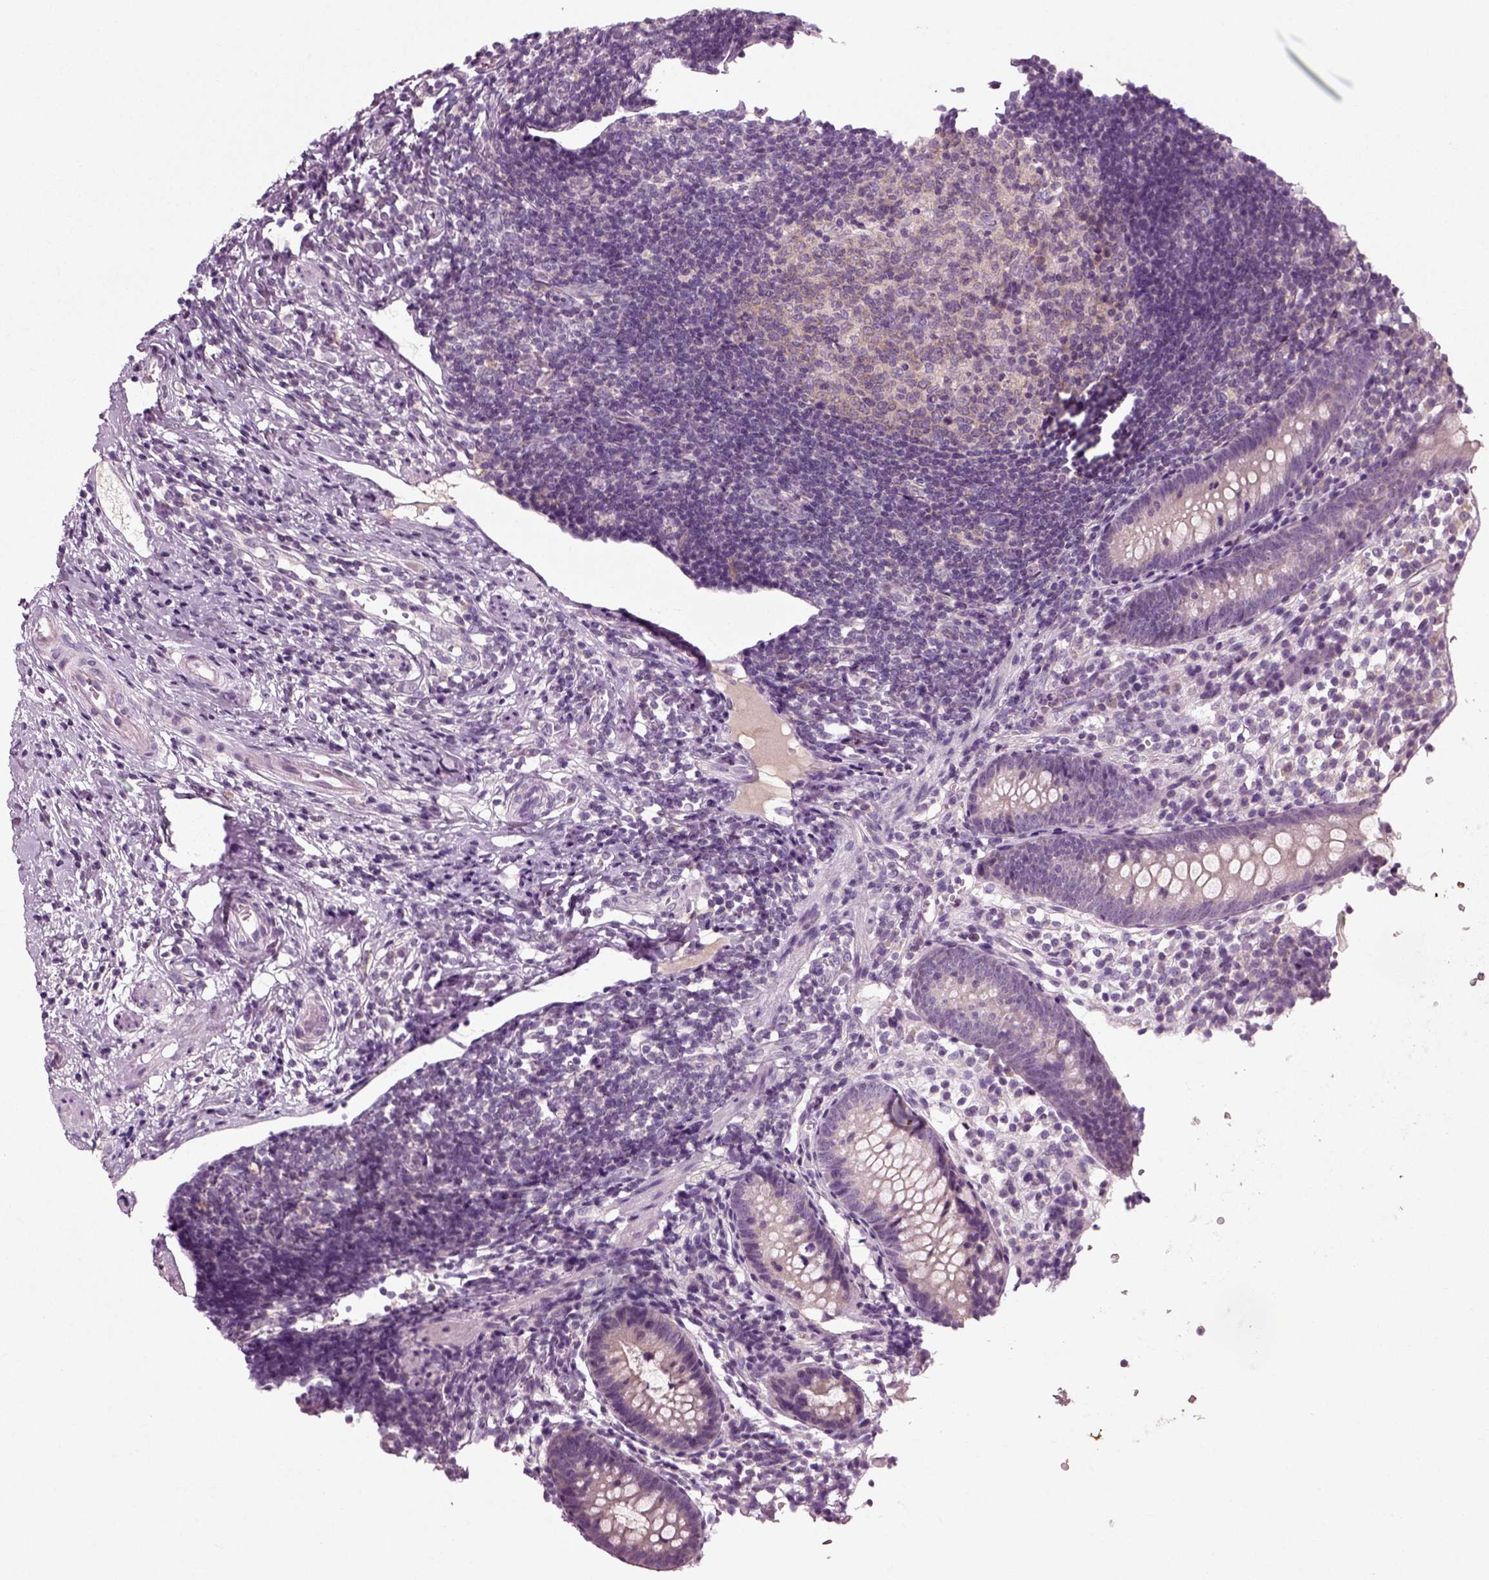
{"staining": {"intensity": "weak", "quantity": "<25%", "location": "cytoplasmic/membranous"}, "tissue": "appendix", "cell_type": "Glandular cells", "image_type": "normal", "snomed": [{"axis": "morphology", "description": "Normal tissue, NOS"}, {"axis": "topography", "description": "Appendix"}], "caption": "Immunohistochemical staining of normal appendix exhibits no significant positivity in glandular cells. The staining is performed using DAB (3,3'-diaminobenzidine) brown chromogen with nuclei counter-stained in using hematoxylin.", "gene": "RND2", "patient": {"sex": "female", "age": 40}}